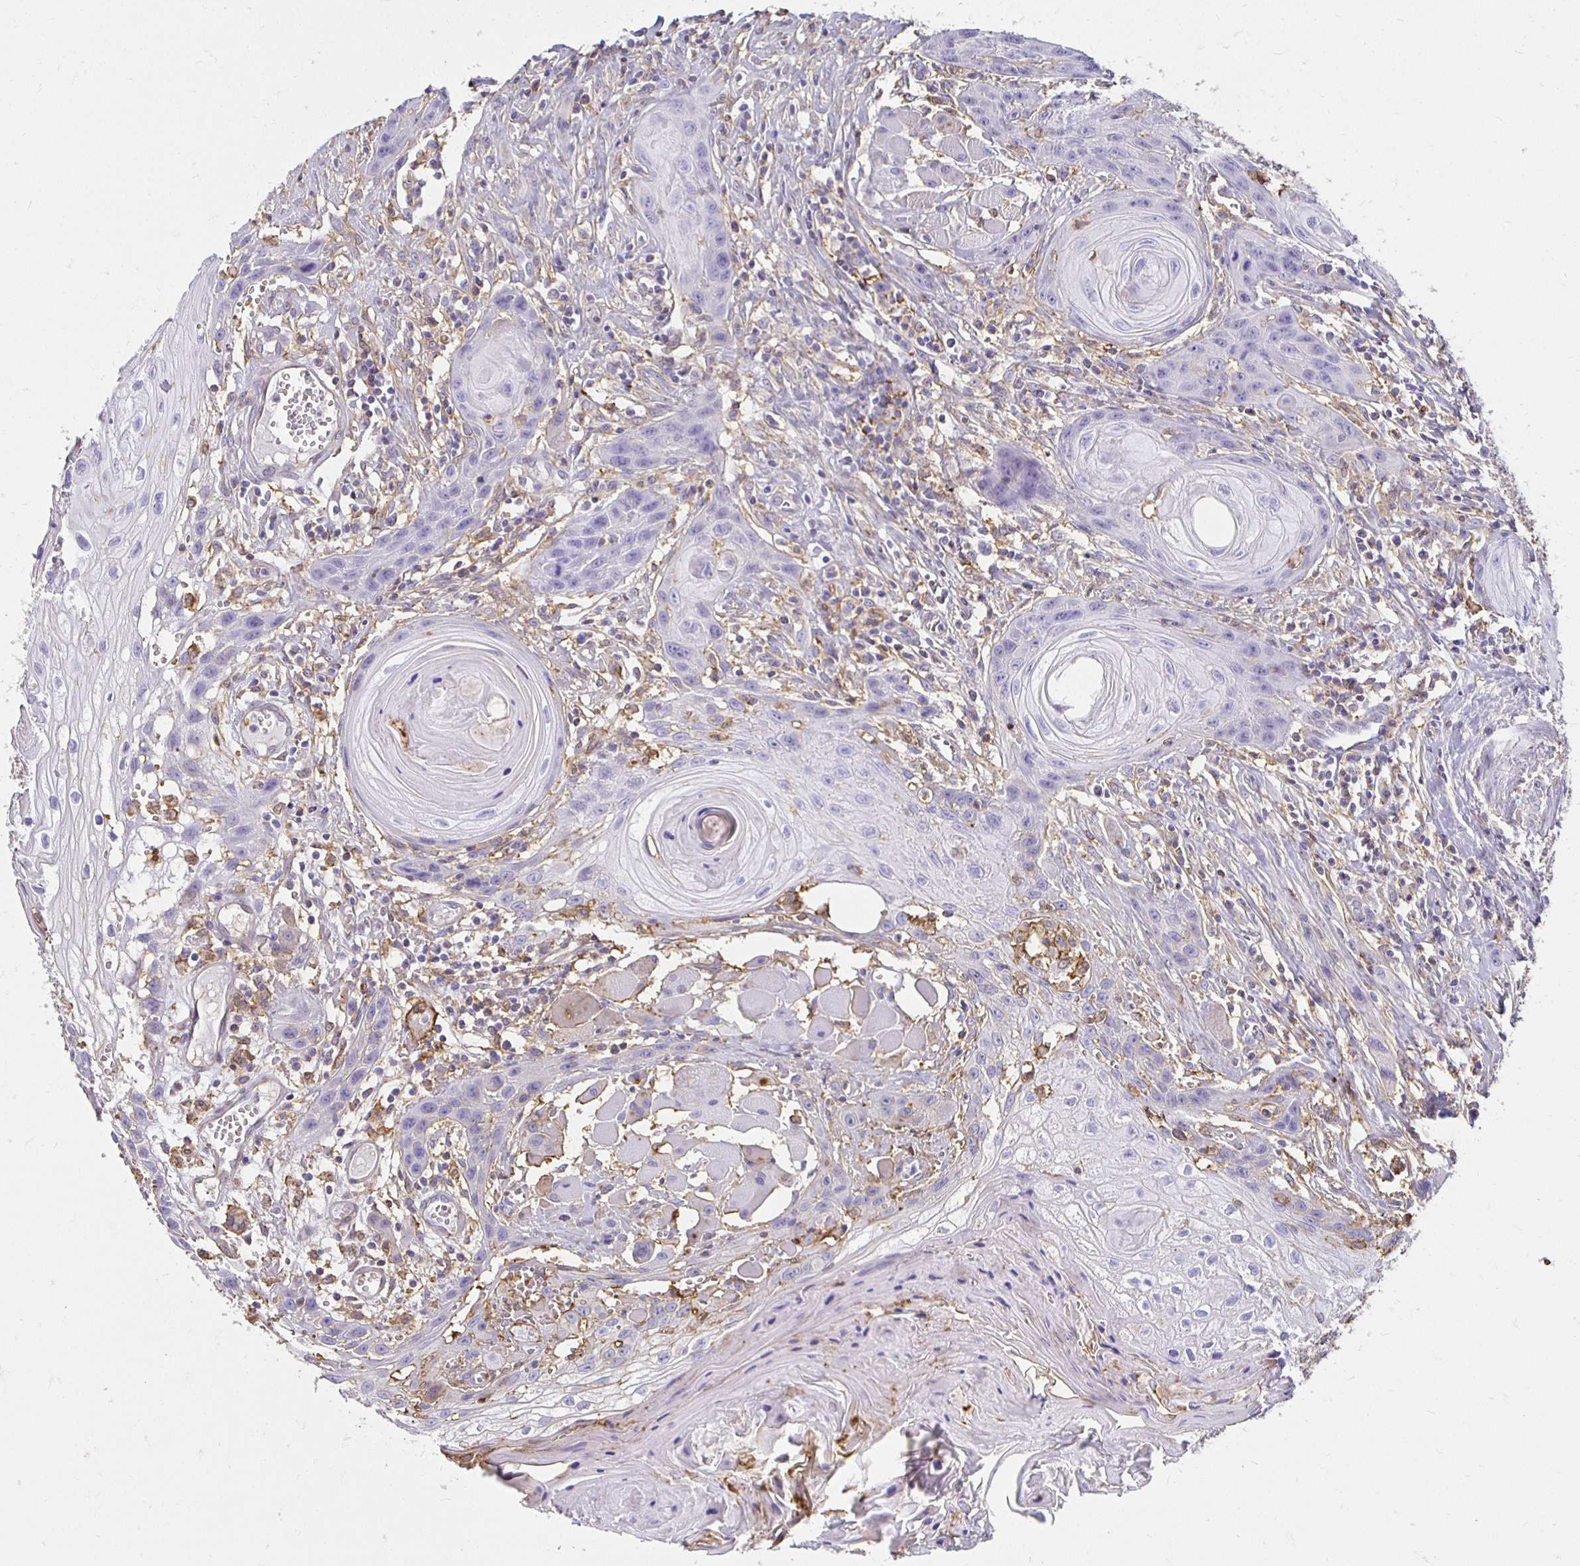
{"staining": {"intensity": "negative", "quantity": "none", "location": "none"}, "tissue": "head and neck cancer", "cell_type": "Tumor cells", "image_type": "cancer", "snomed": [{"axis": "morphology", "description": "Squamous cell carcinoma, NOS"}, {"axis": "topography", "description": "Oral tissue"}, {"axis": "topography", "description": "Head-Neck"}], "caption": "A micrograph of head and neck squamous cell carcinoma stained for a protein shows no brown staining in tumor cells.", "gene": "TAS1R3", "patient": {"sex": "male", "age": 58}}